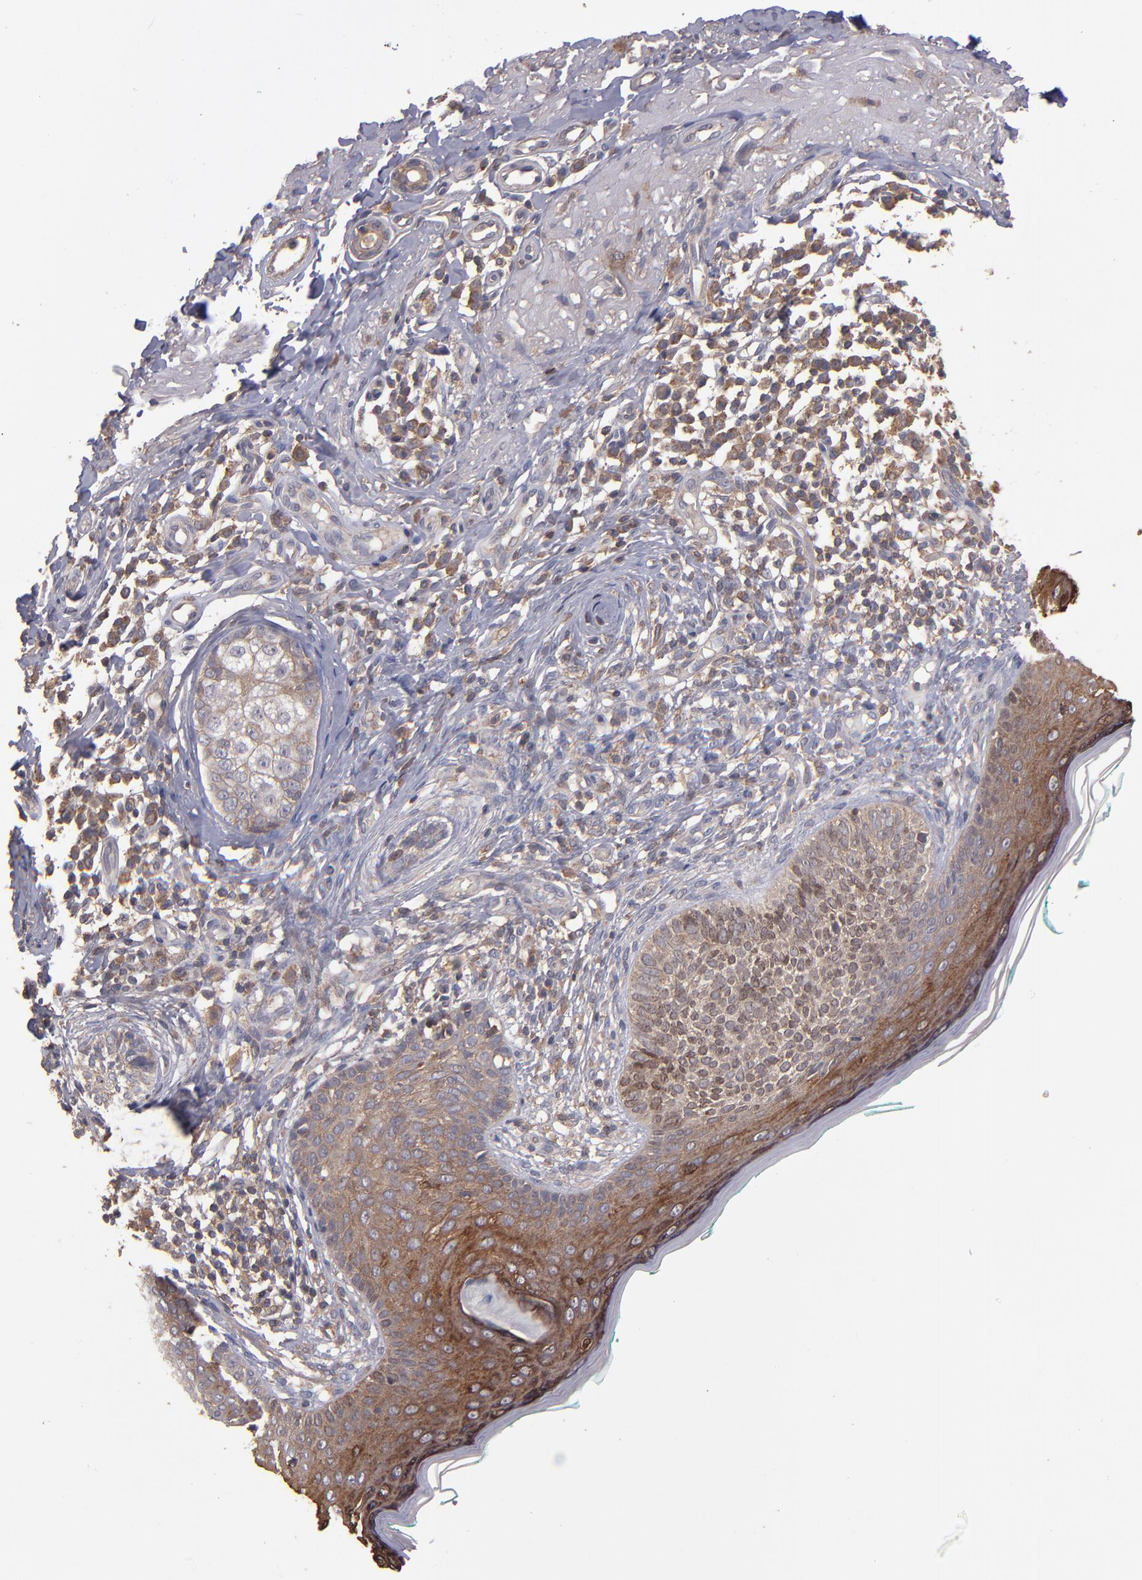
{"staining": {"intensity": "strong", "quantity": "25%-75%", "location": "cytoplasmic/membranous"}, "tissue": "skin cancer", "cell_type": "Tumor cells", "image_type": "cancer", "snomed": [{"axis": "morphology", "description": "Normal tissue, NOS"}, {"axis": "morphology", "description": "Basal cell carcinoma"}, {"axis": "topography", "description": "Skin"}], "caption": "Human skin cancer (basal cell carcinoma) stained with a brown dye demonstrates strong cytoplasmic/membranous positive positivity in about 25%-75% of tumor cells.", "gene": "NF2", "patient": {"sex": "male", "age": 76}}